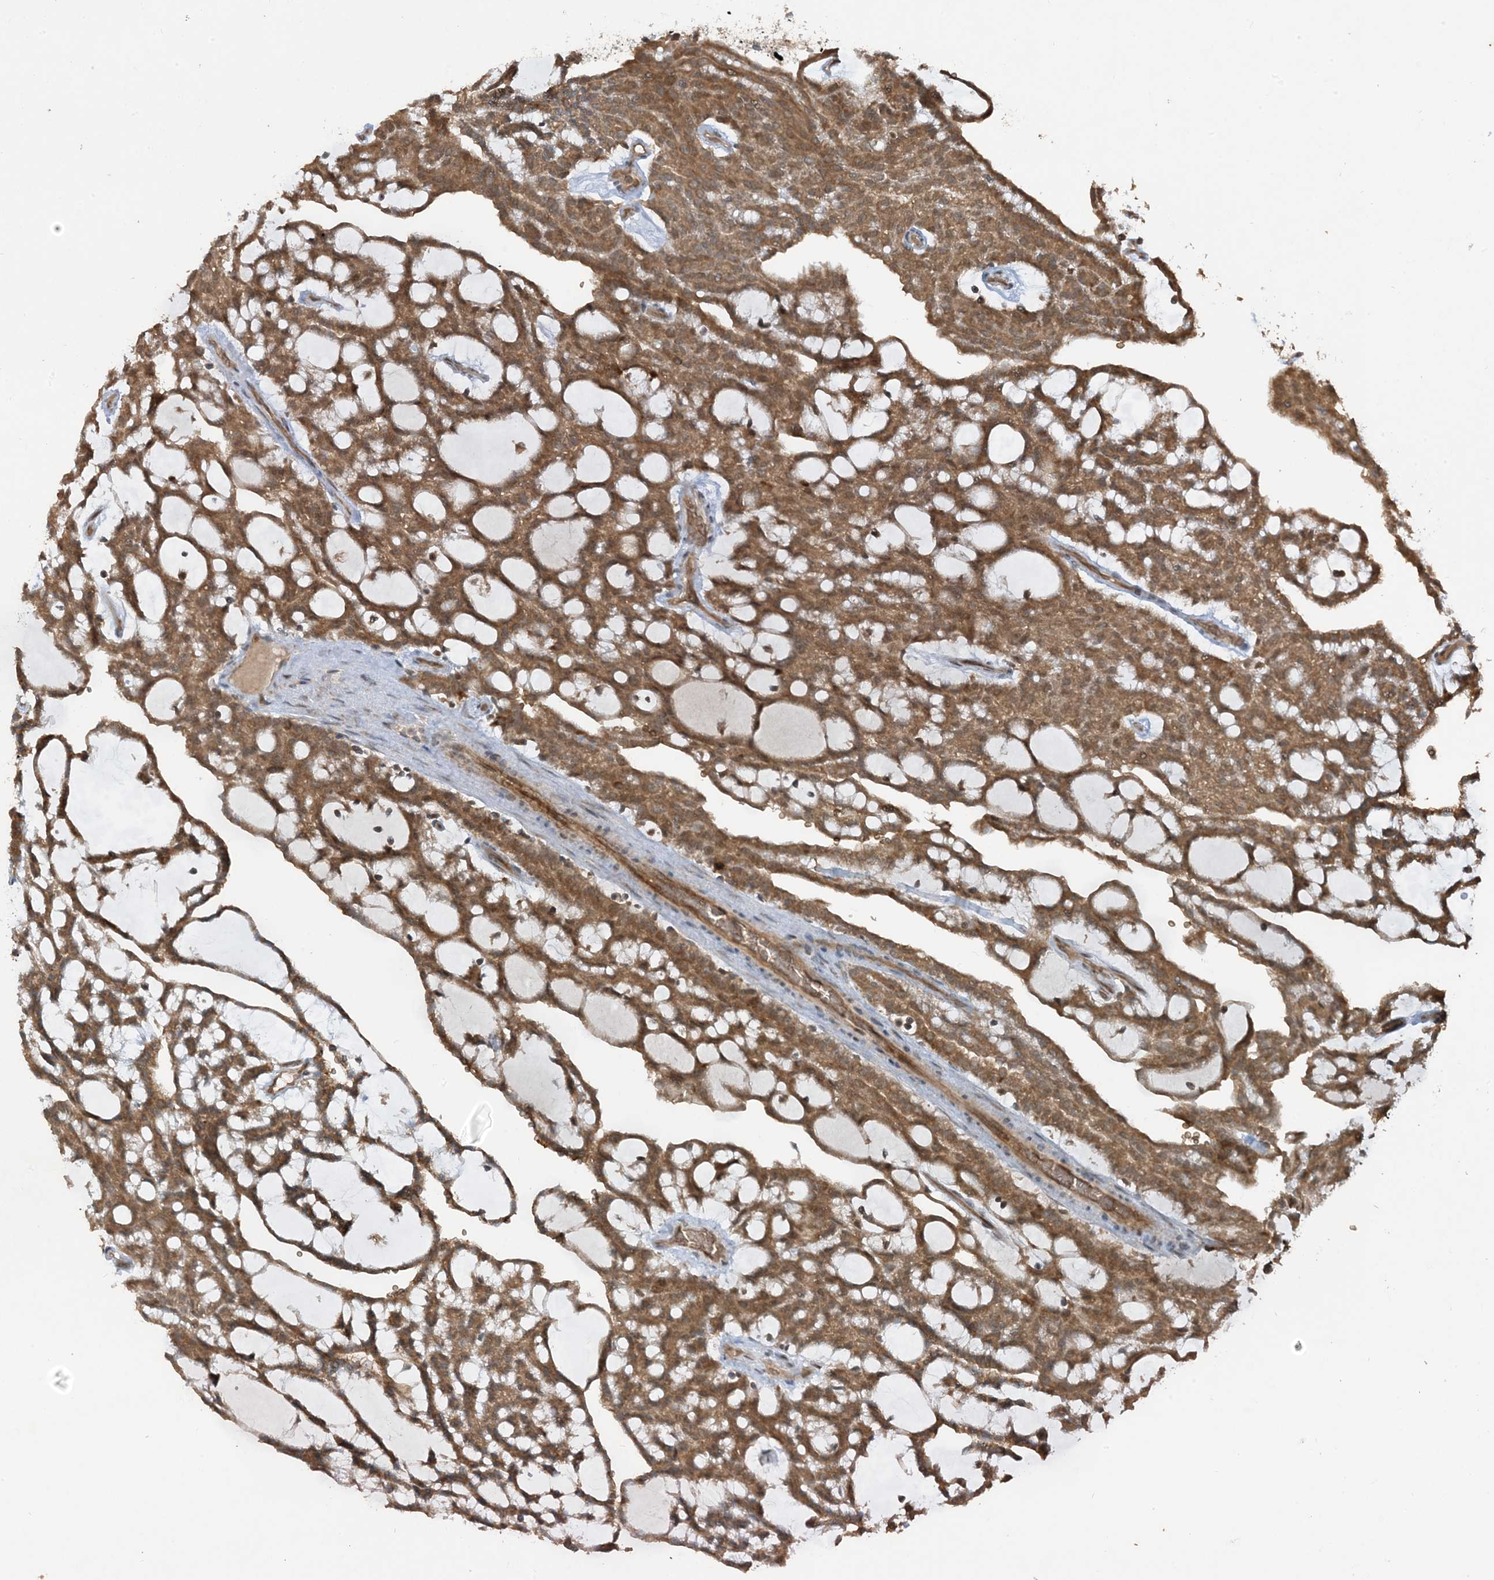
{"staining": {"intensity": "moderate", "quantity": ">75%", "location": "cytoplasmic/membranous"}, "tissue": "renal cancer", "cell_type": "Tumor cells", "image_type": "cancer", "snomed": [{"axis": "morphology", "description": "Adenocarcinoma, NOS"}, {"axis": "topography", "description": "Kidney"}], "caption": "Protein staining by immunohistochemistry demonstrates moderate cytoplasmic/membranous expression in about >75% of tumor cells in adenocarcinoma (renal).", "gene": "PUSL1", "patient": {"sex": "male", "age": 63}}